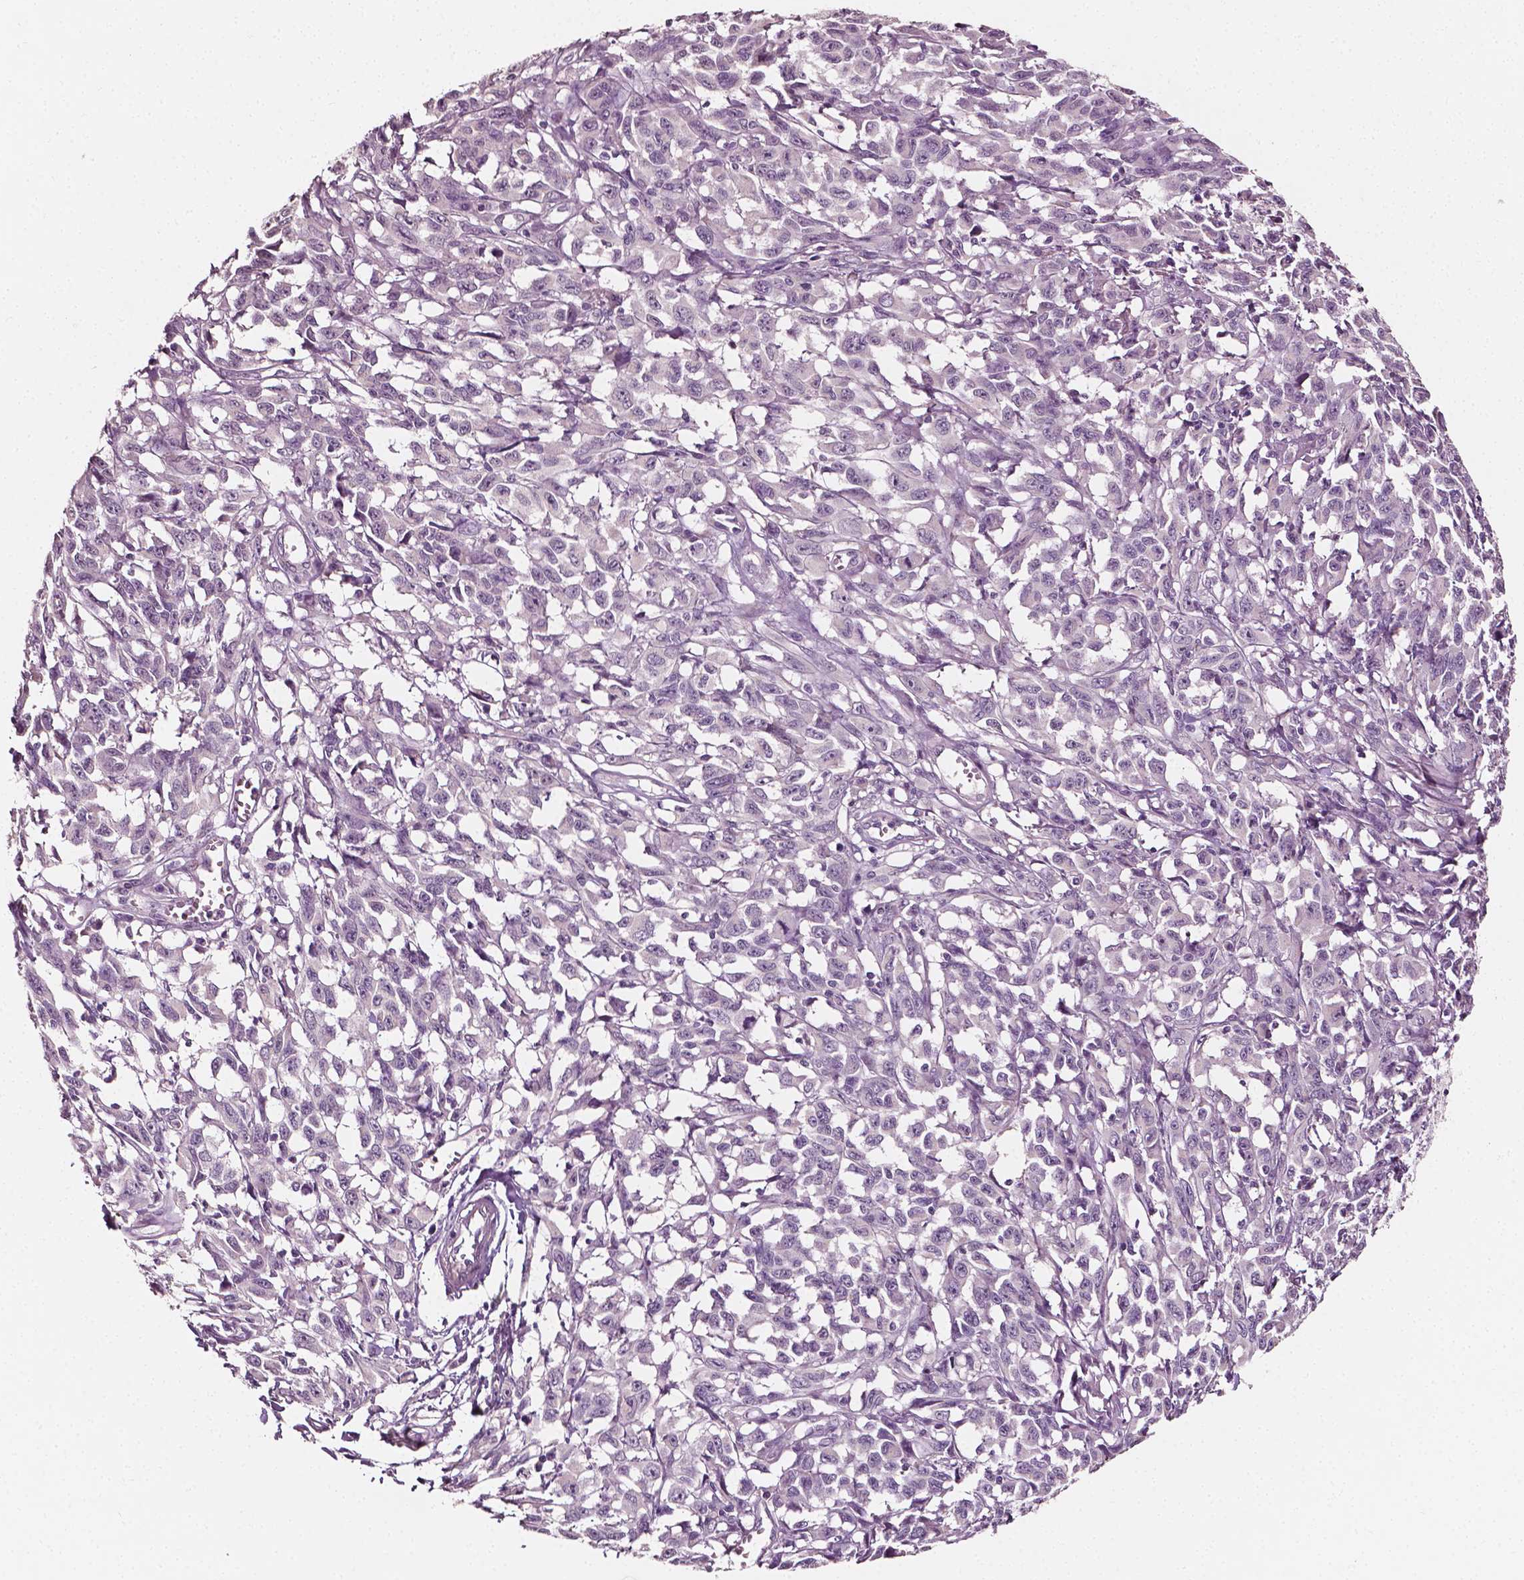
{"staining": {"intensity": "negative", "quantity": "none", "location": "none"}, "tissue": "melanoma", "cell_type": "Tumor cells", "image_type": "cancer", "snomed": [{"axis": "morphology", "description": "Malignant melanoma, NOS"}, {"axis": "topography", "description": "Vulva, labia, clitoris and Bartholin´s gland, NO"}], "caption": "Immunohistochemistry of human melanoma displays no staining in tumor cells.", "gene": "PLA2R1", "patient": {"sex": "female", "age": 75}}